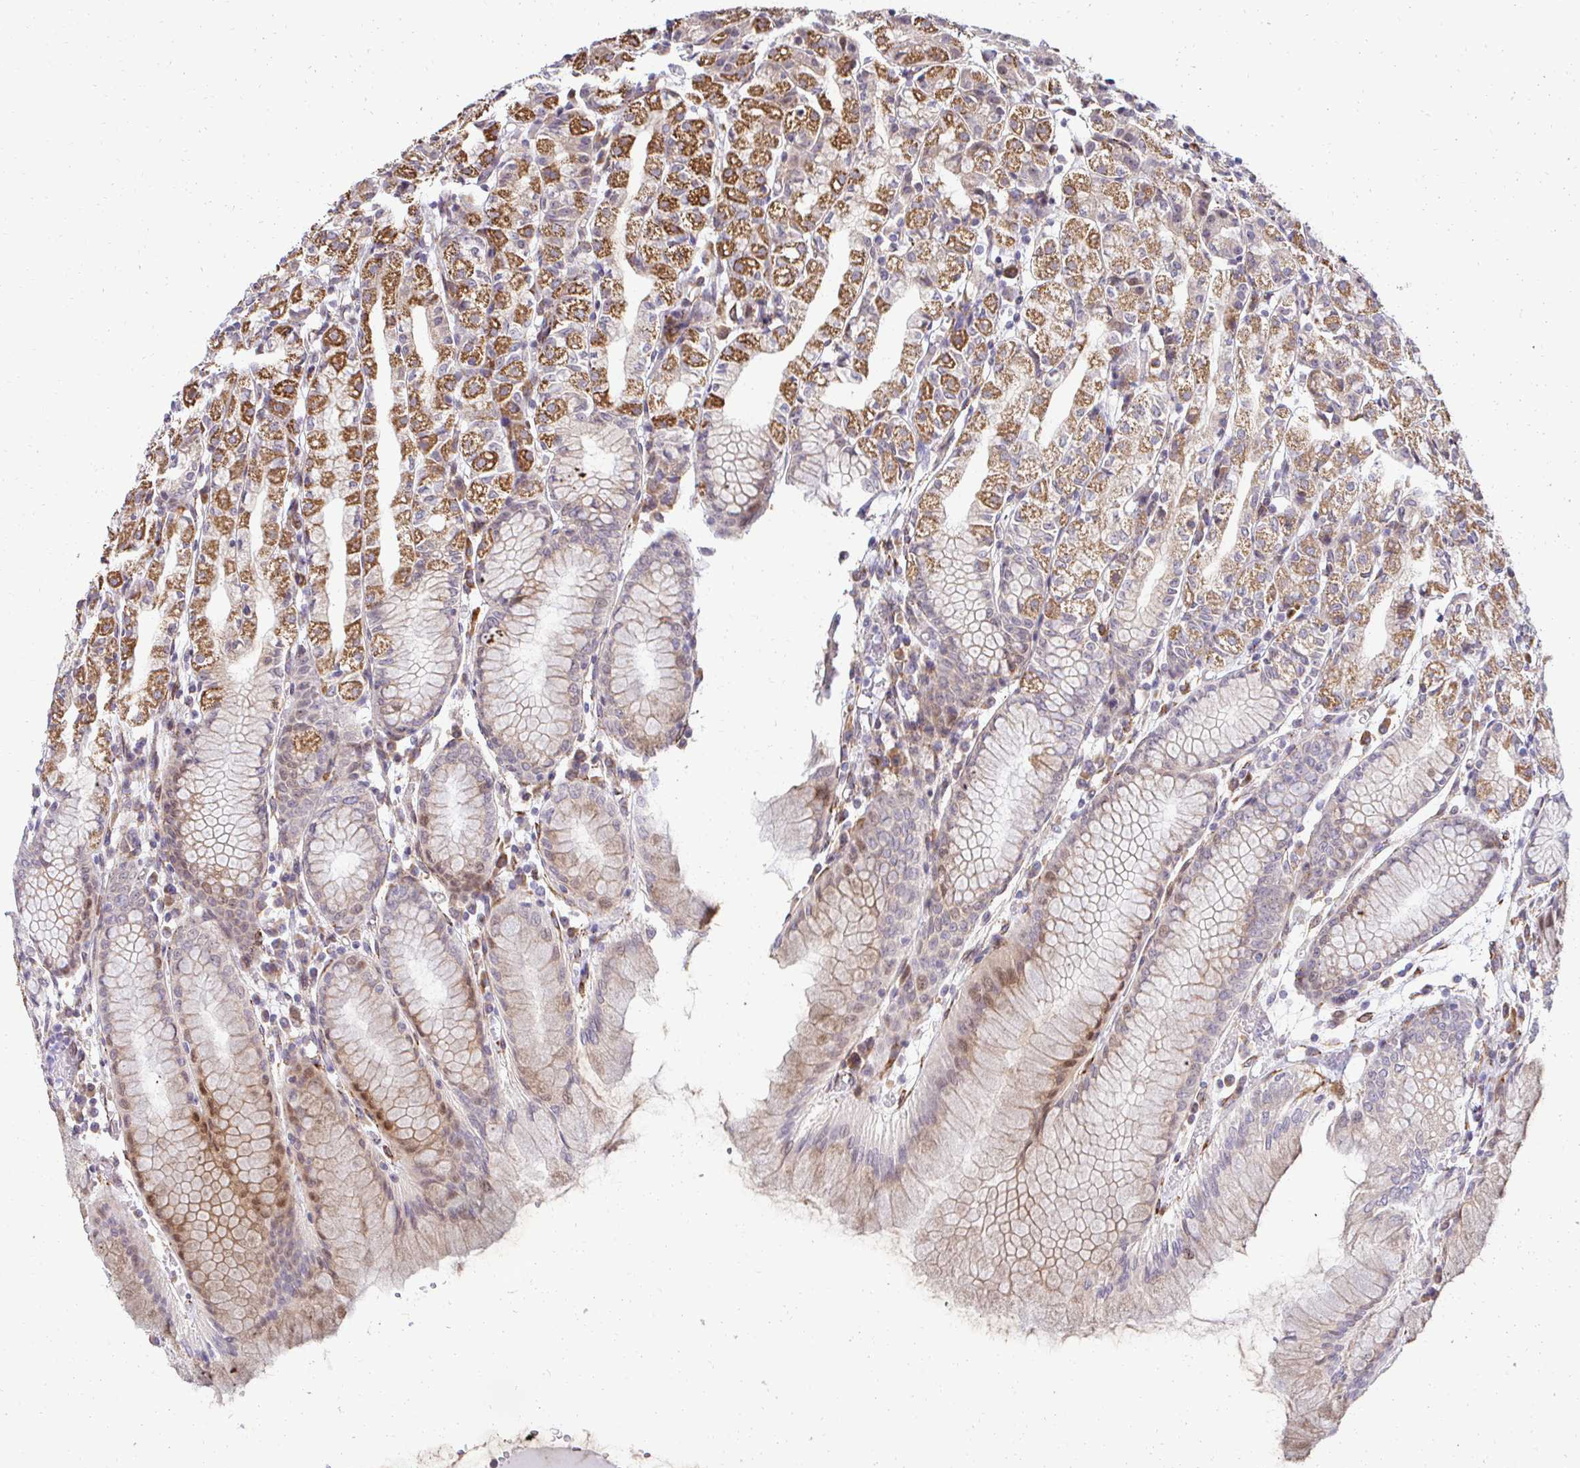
{"staining": {"intensity": "moderate", "quantity": ">75%", "location": "cytoplasmic/membranous,nuclear"}, "tissue": "stomach", "cell_type": "Glandular cells", "image_type": "normal", "snomed": [{"axis": "morphology", "description": "Normal tissue, NOS"}, {"axis": "topography", "description": "Stomach"}], "caption": "The image exhibits immunohistochemical staining of unremarkable stomach. There is moderate cytoplasmic/membranous,nuclear expression is appreciated in approximately >75% of glandular cells.", "gene": "HPS1", "patient": {"sex": "female", "age": 57}}